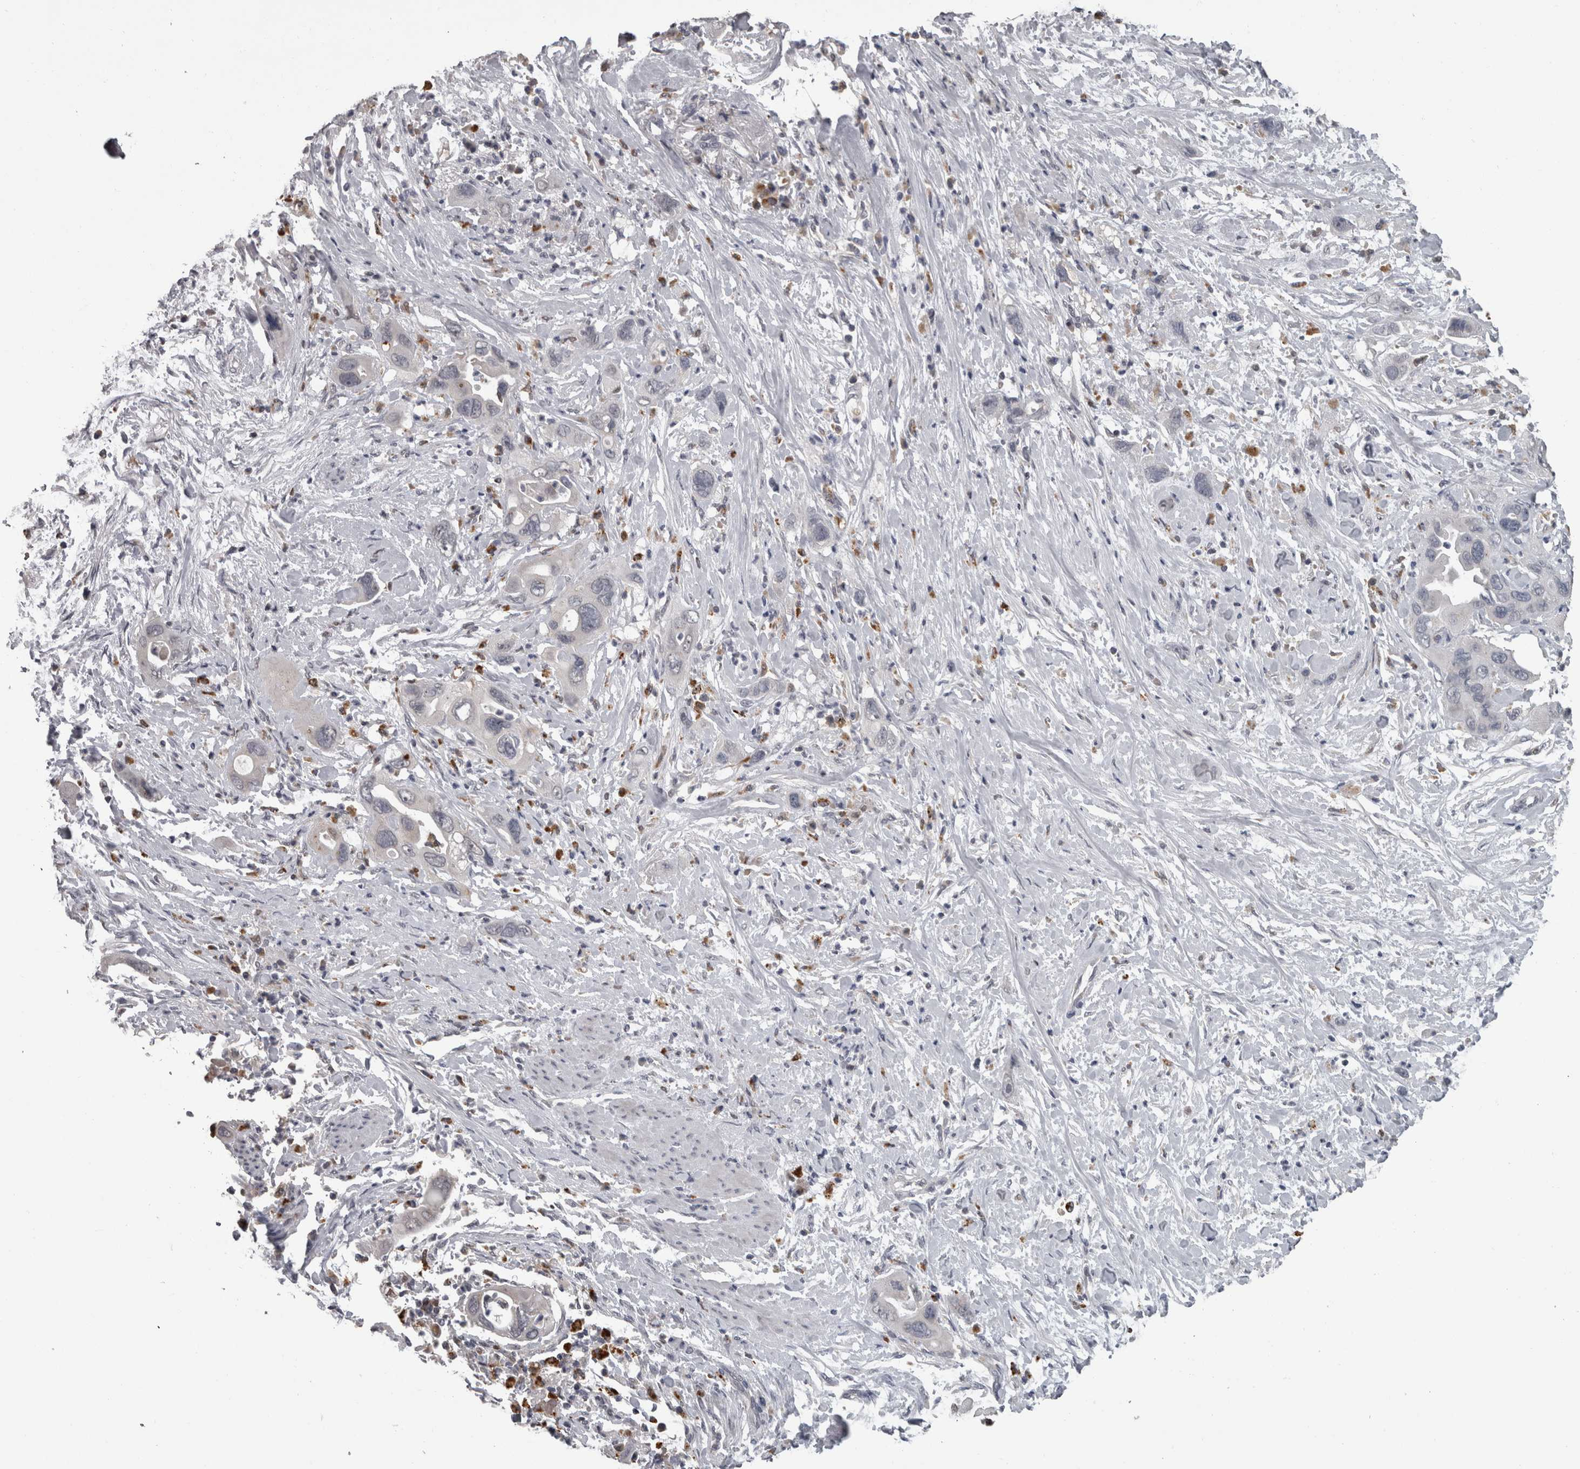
{"staining": {"intensity": "negative", "quantity": "none", "location": "none"}, "tissue": "pancreatic cancer", "cell_type": "Tumor cells", "image_type": "cancer", "snomed": [{"axis": "morphology", "description": "Adenocarcinoma, NOS"}, {"axis": "topography", "description": "Pancreas"}], "caption": "Immunohistochemistry (IHC) photomicrograph of neoplastic tissue: human pancreatic cancer stained with DAB (3,3'-diaminobenzidine) displays no significant protein positivity in tumor cells.", "gene": "NAAA", "patient": {"sex": "female", "age": 70}}